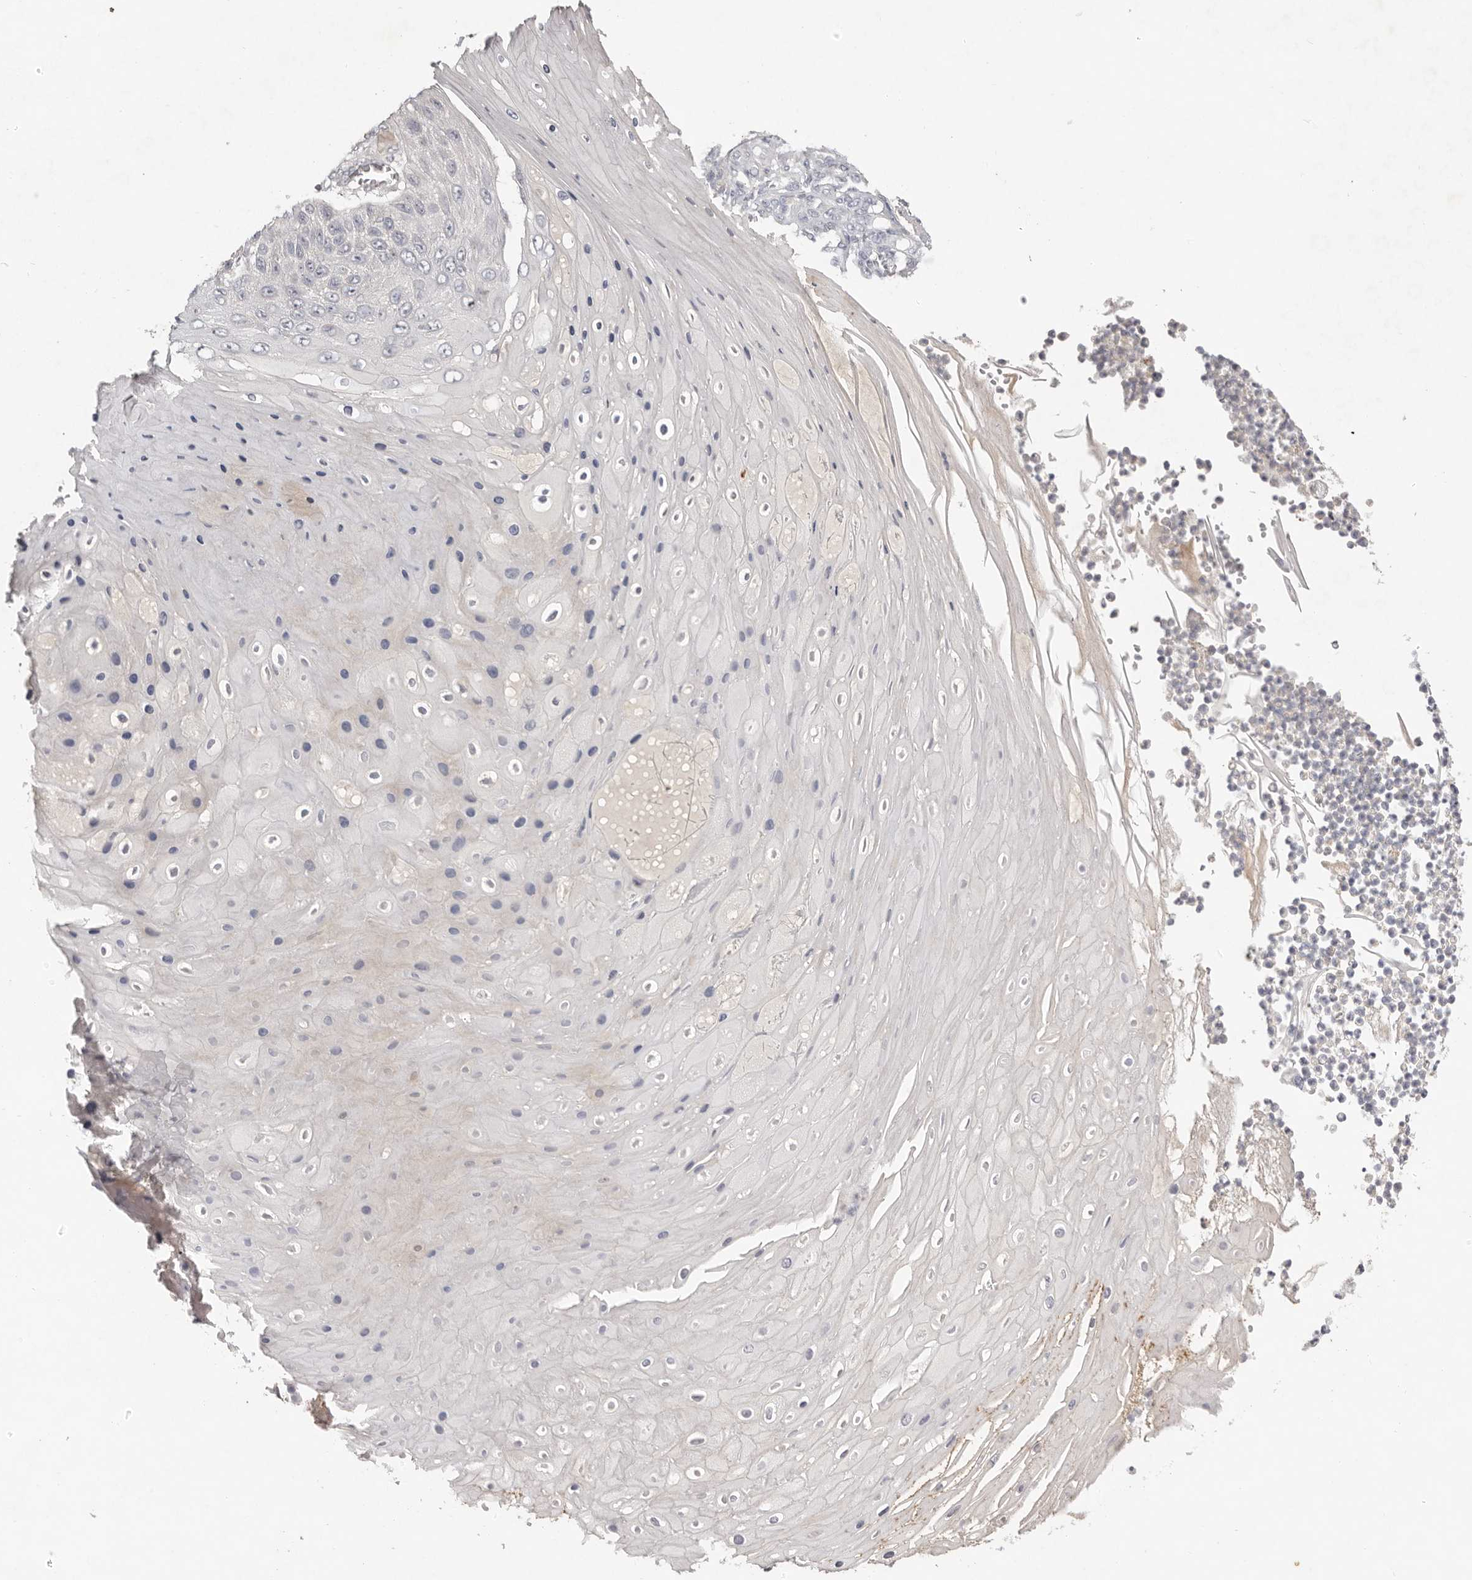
{"staining": {"intensity": "negative", "quantity": "none", "location": "none"}, "tissue": "skin cancer", "cell_type": "Tumor cells", "image_type": "cancer", "snomed": [{"axis": "morphology", "description": "Squamous cell carcinoma, NOS"}, {"axis": "topography", "description": "Skin"}], "caption": "Squamous cell carcinoma (skin) stained for a protein using immunohistochemistry displays no positivity tumor cells.", "gene": "SCUBE2", "patient": {"sex": "female", "age": 88}}